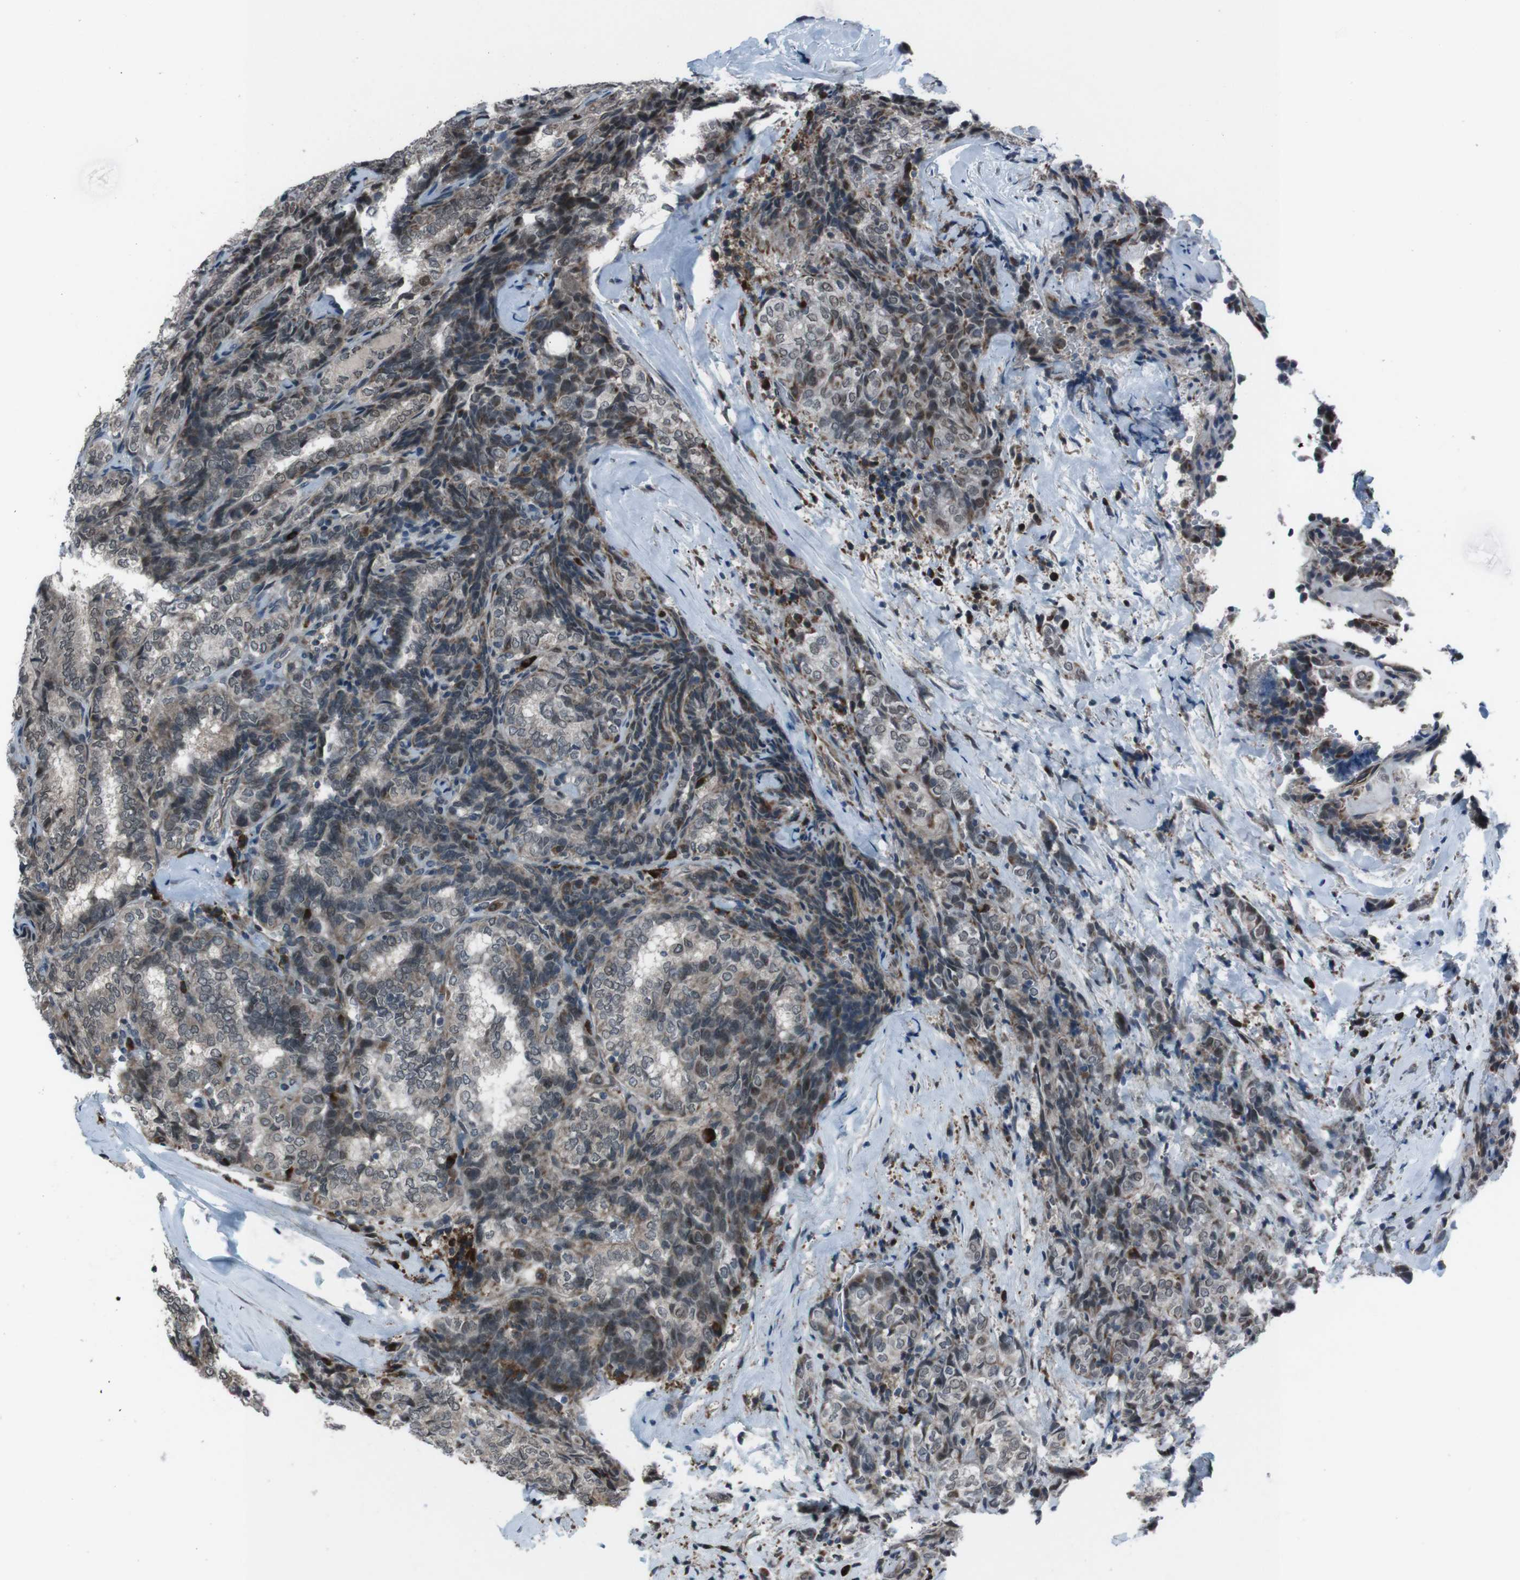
{"staining": {"intensity": "moderate", "quantity": "<25%", "location": "cytoplasmic/membranous"}, "tissue": "thyroid cancer", "cell_type": "Tumor cells", "image_type": "cancer", "snomed": [{"axis": "morphology", "description": "Normal tissue, NOS"}, {"axis": "morphology", "description": "Papillary adenocarcinoma, NOS"}, {"axis": "topography", "description": "Thyroid gland"}], "caption": "Thyroid cancer stained with DAB immunohistochemistry displays low levels of moderate cytoplasmic/membranous staining in about <25% of tumor cells. (DAB IHC, brown staining for protein, blue staining for nuclei).", "gene": "SS18L1", "patient": {"sex": "female", "age": 30}}